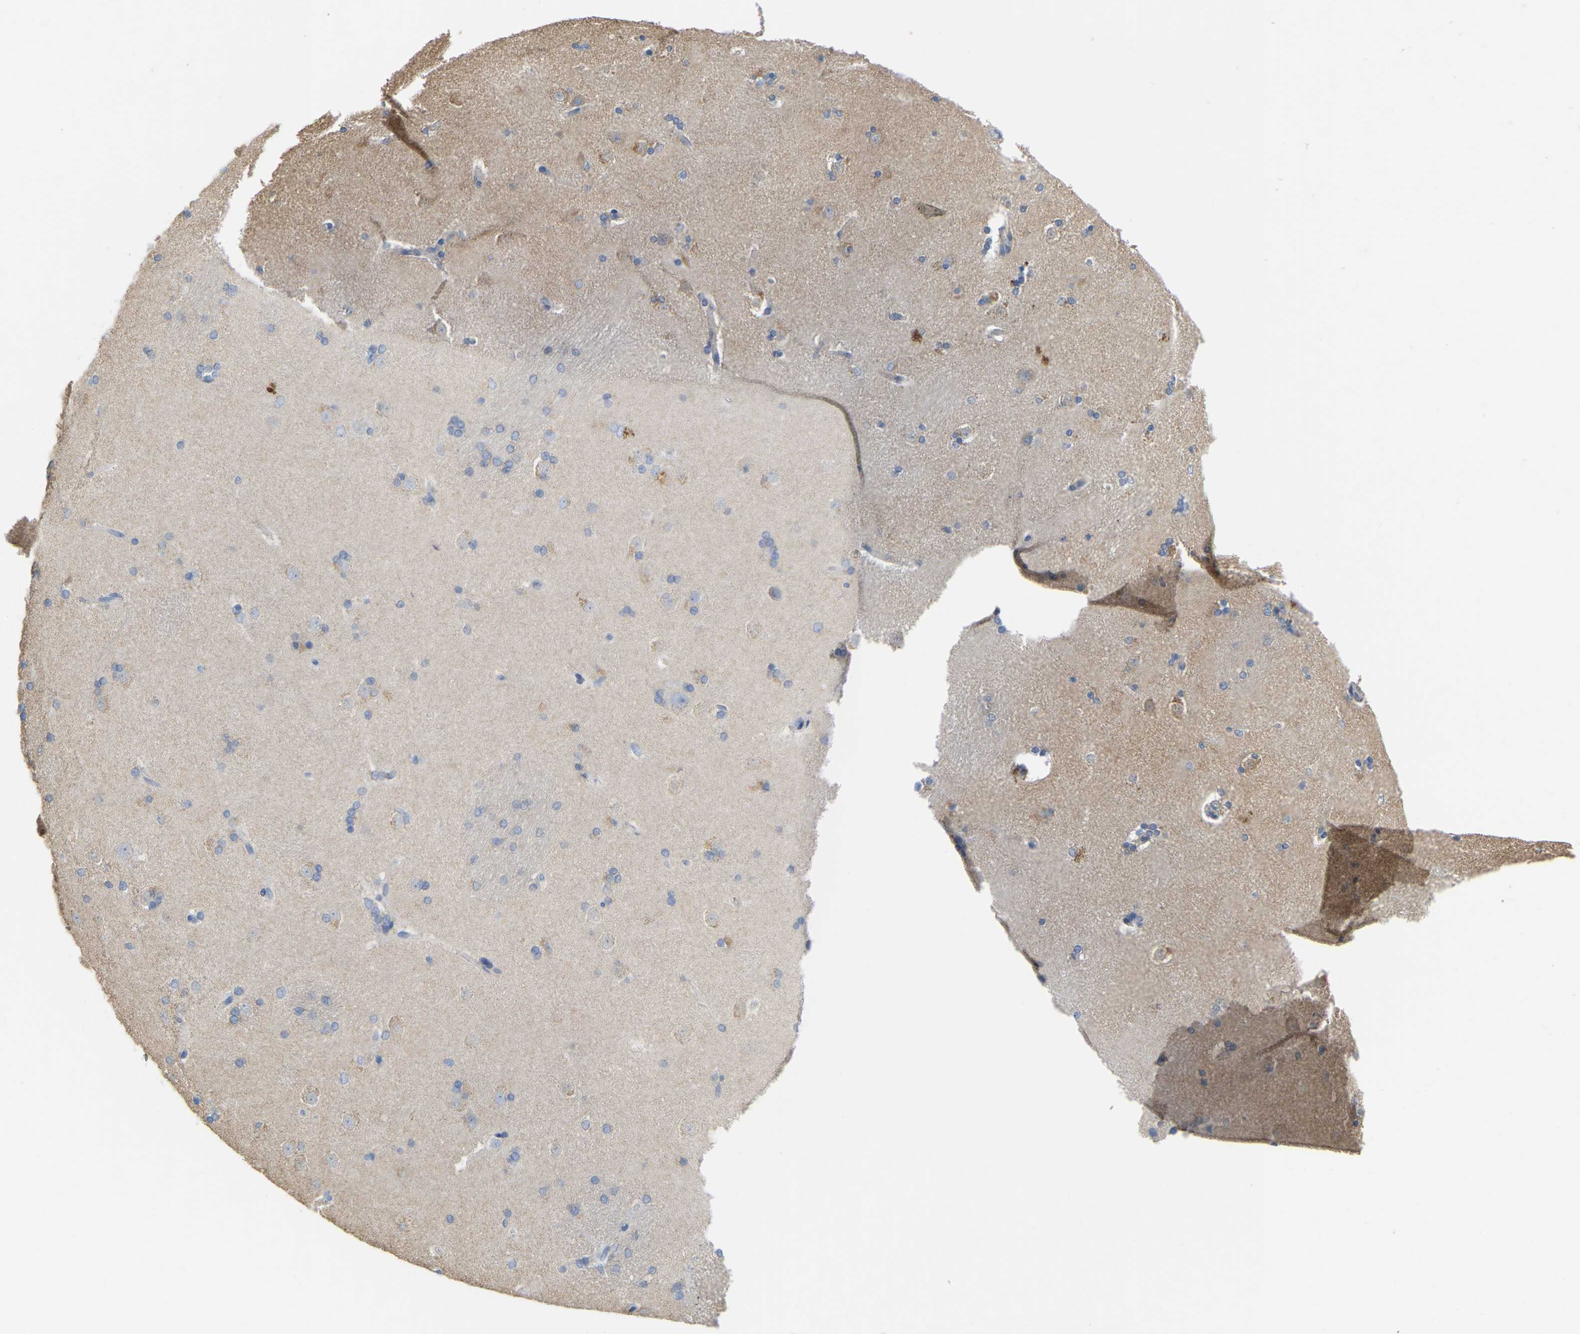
{"staining": {"intensity": "negative", "quantity": "none", "location": "none"}, "tissue": "caudate", "cell_type": "Glial cells", "image_type": "normal", "snomed": [{"axis": "morphology", "description": "Normal tissue, NOS"}, {"axis": "topography", "description": "Lateral ventricle wall"}], "caption": "This histopathology image is of unremarkable caudate stained with IHC to label a protein in brown with the nuclei are counter-stained blue. There is no expression in glial cells.", "gene": "SERPINB5", "patient": {"sex": "female", "age": 19}}